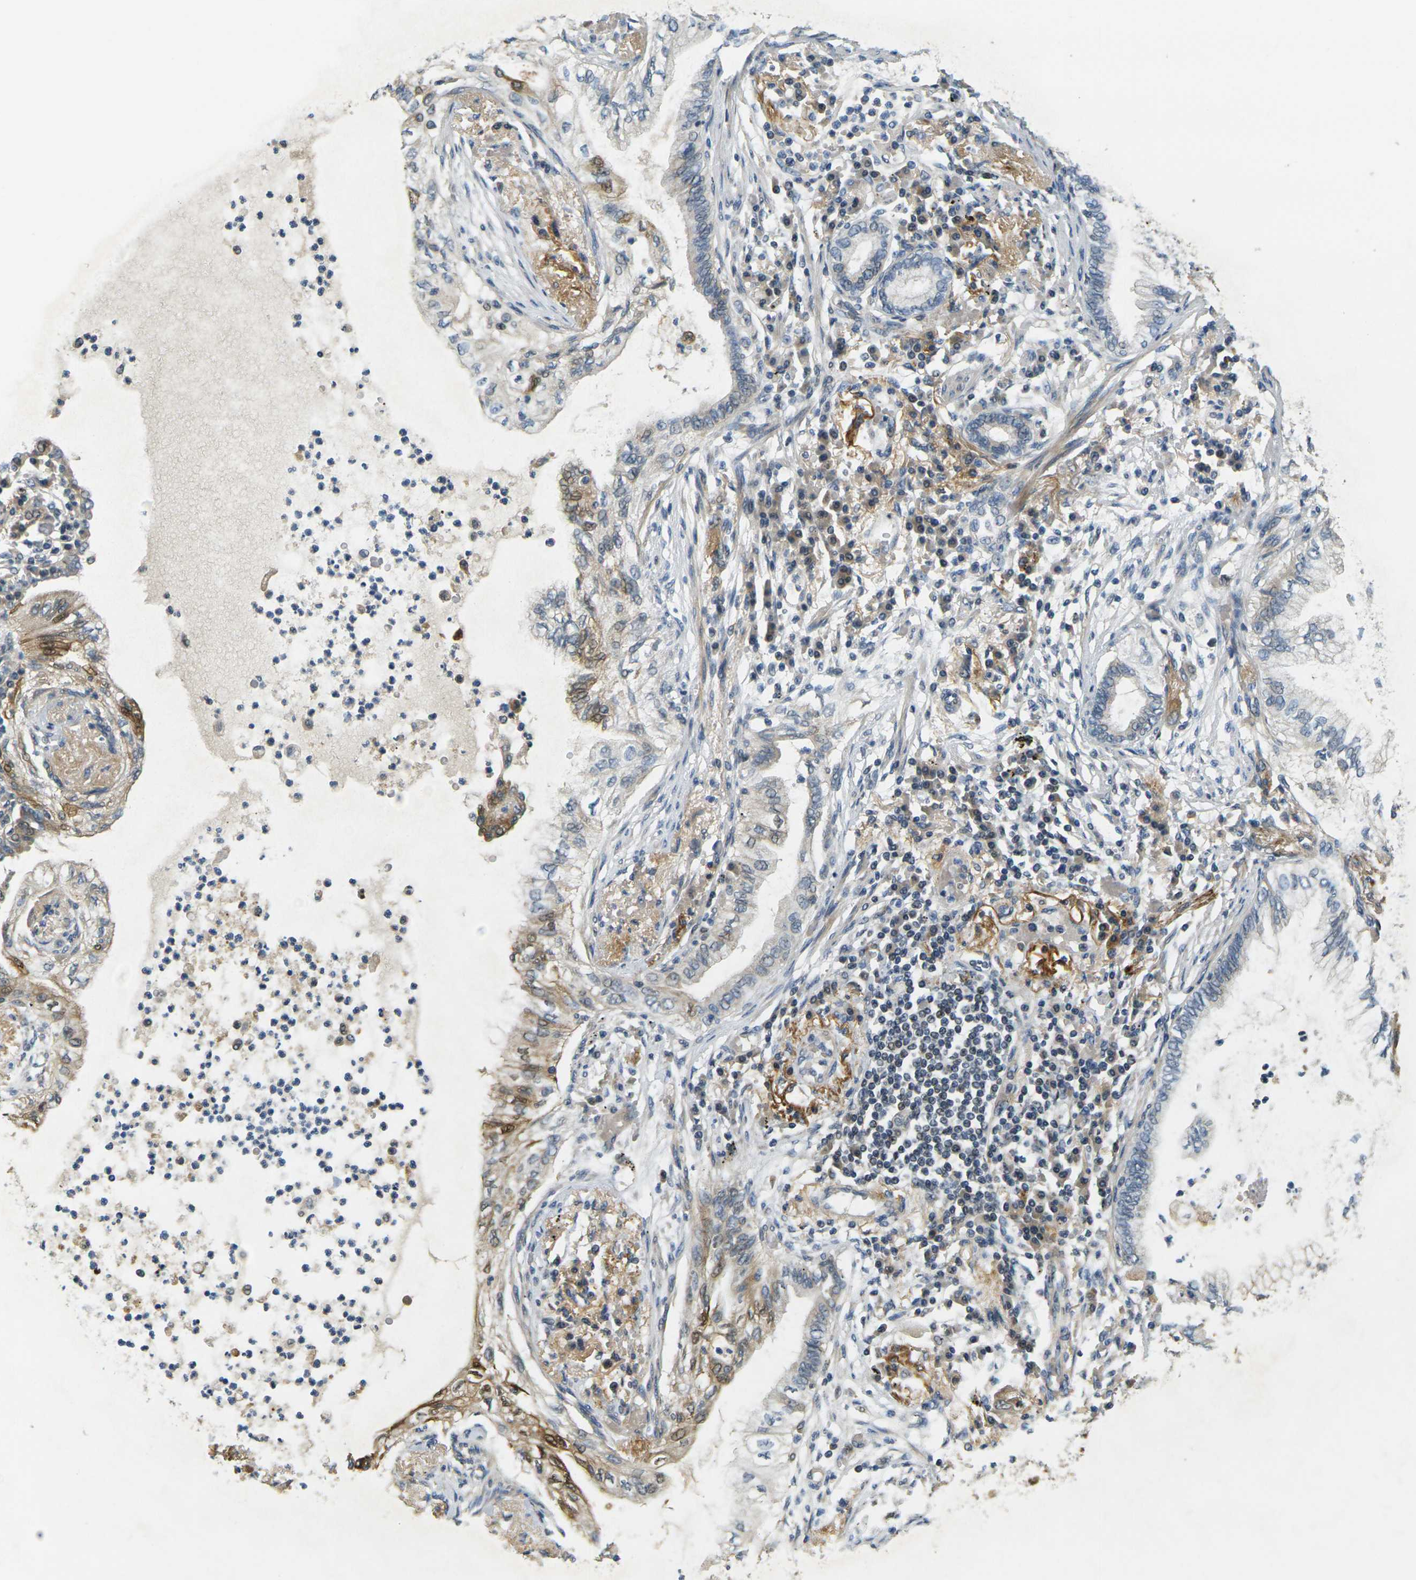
{"staining": {"intensity": "moderate", "quantity": "<25%", "location": "cytoplasmic/membranous,nuclear"}, "tissue": "lung cancer", "cell_type": "Tumor cells", "image_type": "cancer", "snomed": [{"axis": "morphology", "description": "Normal tissue, NOS"}, {"axis": "morphology", "description": "Adenocarcinoma, NOS"}, {"axis": "topography", "description": "Bronchus"}, {"axis": "topography", "description": "Lung"}], "caption": "A histopathology image of lung adenocarcinoma stained for a protein shows moderate cytoplasmic/membranous and nuclear brown staining in tumor cells.", "gene": "KLHL8", "patient": {"sex": "female", "age": 70}}